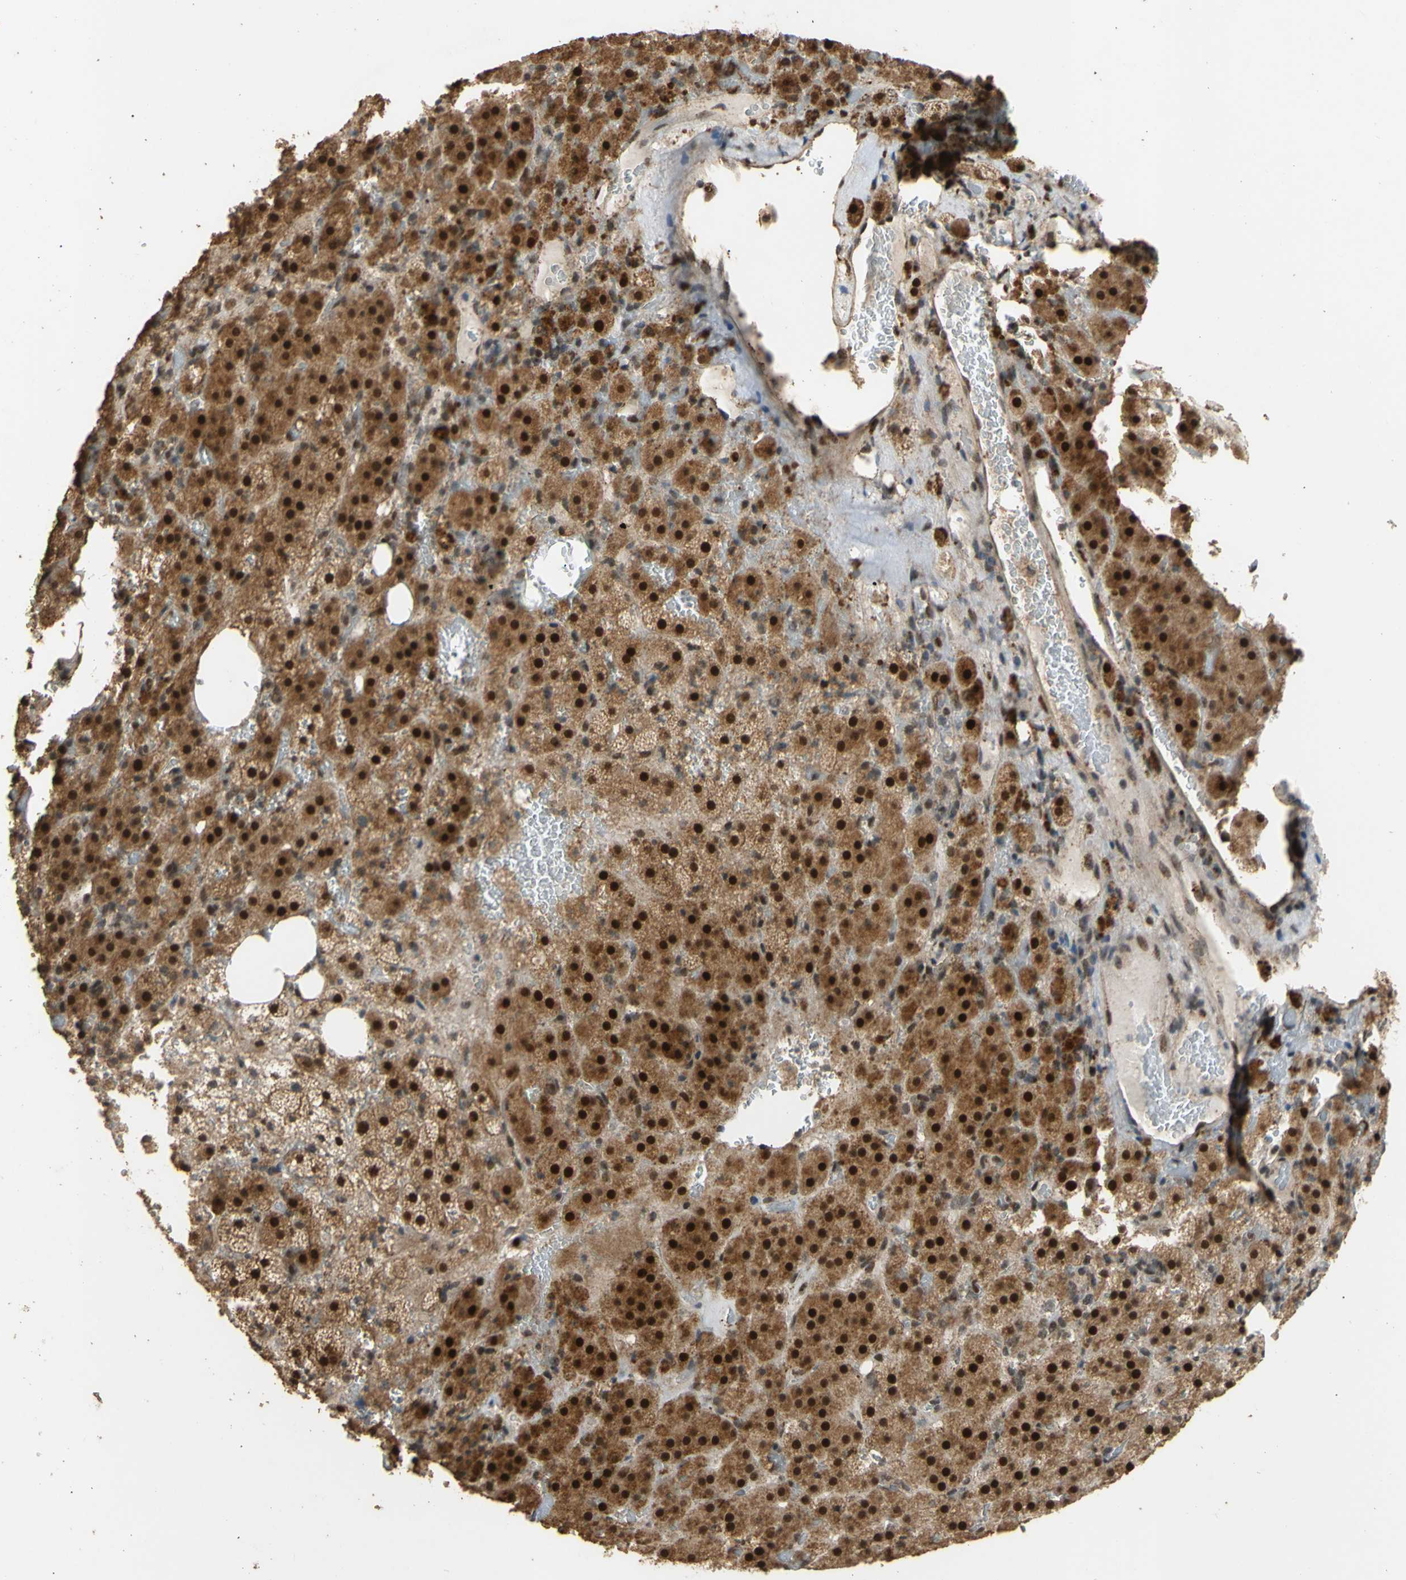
{"staining": {"intensity": "strong", "quantity": ">75%", "location": "cytoplasmic/membranous,nuclear"}, "tissue": "adrenal gland", "cell_type": "Glandular cells", "image_type": "normal", "snomed": [{"axis": "morphology", "description": "Normal tissue, NOS"}, {"axis": "topography", "description": "Adrenal gland"}], "caption": "A micrograph of human adrenal gland stained for a protein displays strong cytoplasmic/membranous,nuclear brown staining in glandular cells. (Stains: DAB in brown, nuclei in blue, Microscopy: brightfield microscopy at high magnification).", "gene": "GTF2E2", "patient": {"sex": "female", "age": 59}}